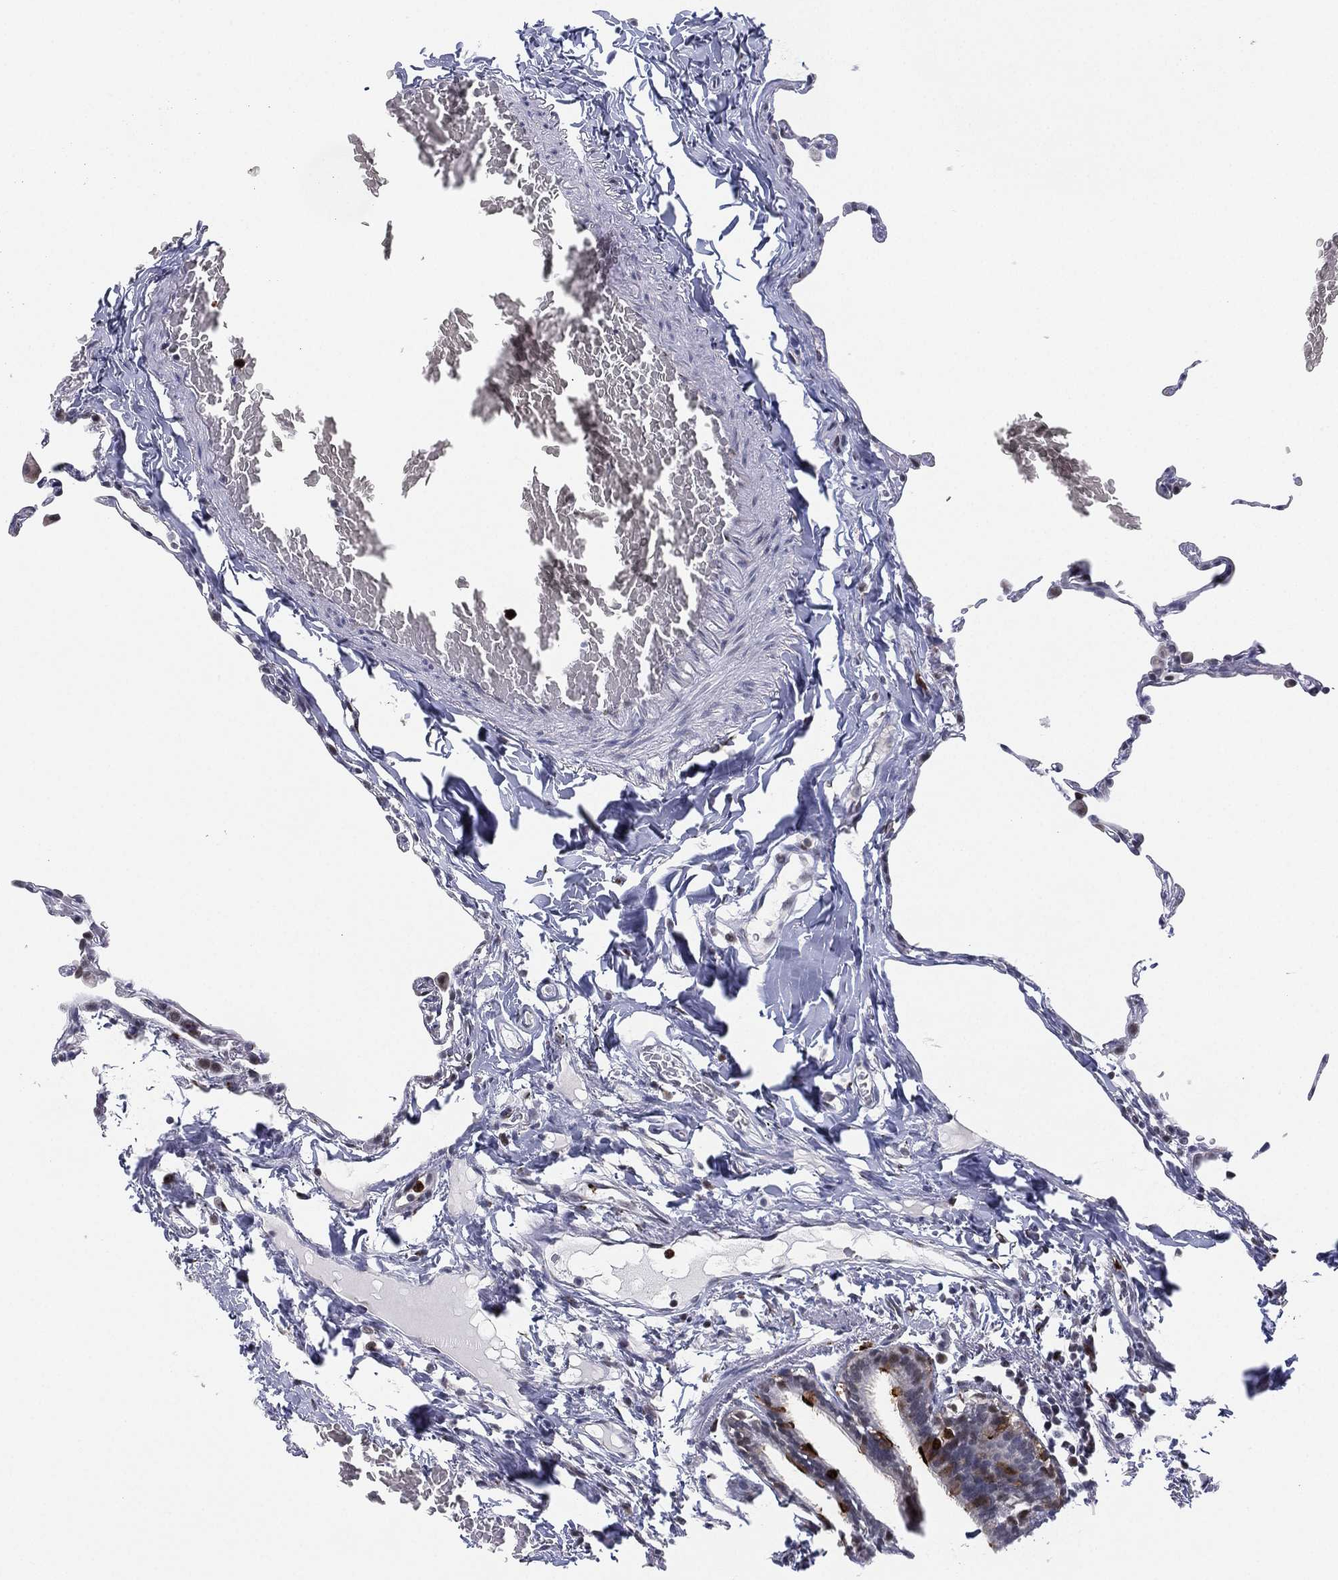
{"staining": {"intensity": "negative", "quantity": "none", "location": "none"}, "tissue": "lung", "cell_type": "Alveolar cells", "image_type": "normal", "snomed": [{"axis": "morphology", "description": "Normal tissue, NOS"}, {"axis": "topography", "description": "Lung"}], "caption": "Alveolar cells show no significant expression in benign lung. The staining was performed using DAB (3,3'-diaminobenzidine) to visualize the protein expression in brown, while the nuclei were stained in blue with hematoxylin (Magnification: 20x).", "gene": "CD177", "patient": {"sex": "female", "age": 57}}